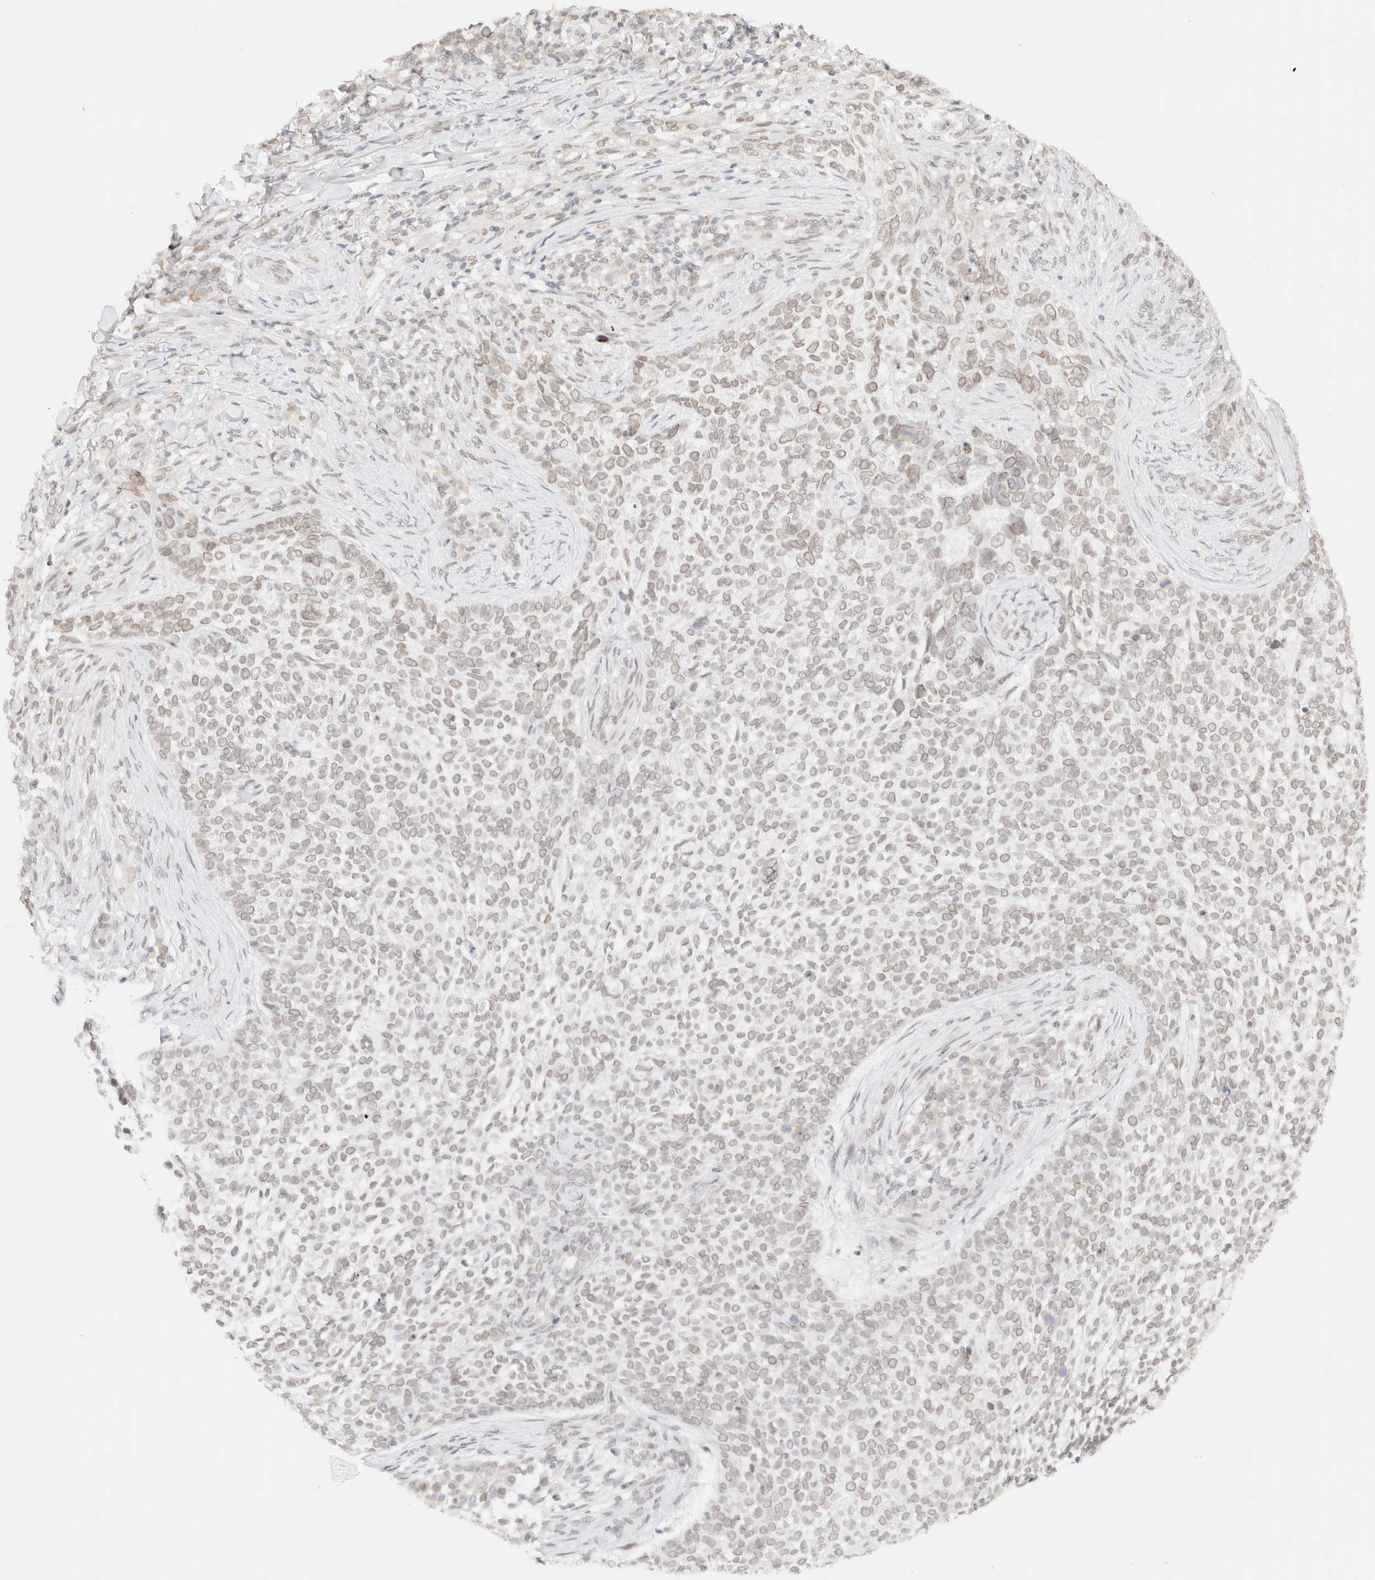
{"staining": {"intensity": "weak", "quantity": "<25%", "location": "cytoplasmic/membranous,nuclear"}, "tissue": "skin cancer", "cell_type": "Tumor cells", "image_type": "cancer", "snomed": [{"axis": "morphology", "description": "Basal cell carcinoma"}, {"axis": "topography", "description": "Skin"}], "caption": "Skin cancer was stained to show a protein in brown. There is no significant staining in tumor cells.", "gene": "ZNF770", "patient": {"sex": "female", "age": 64}}